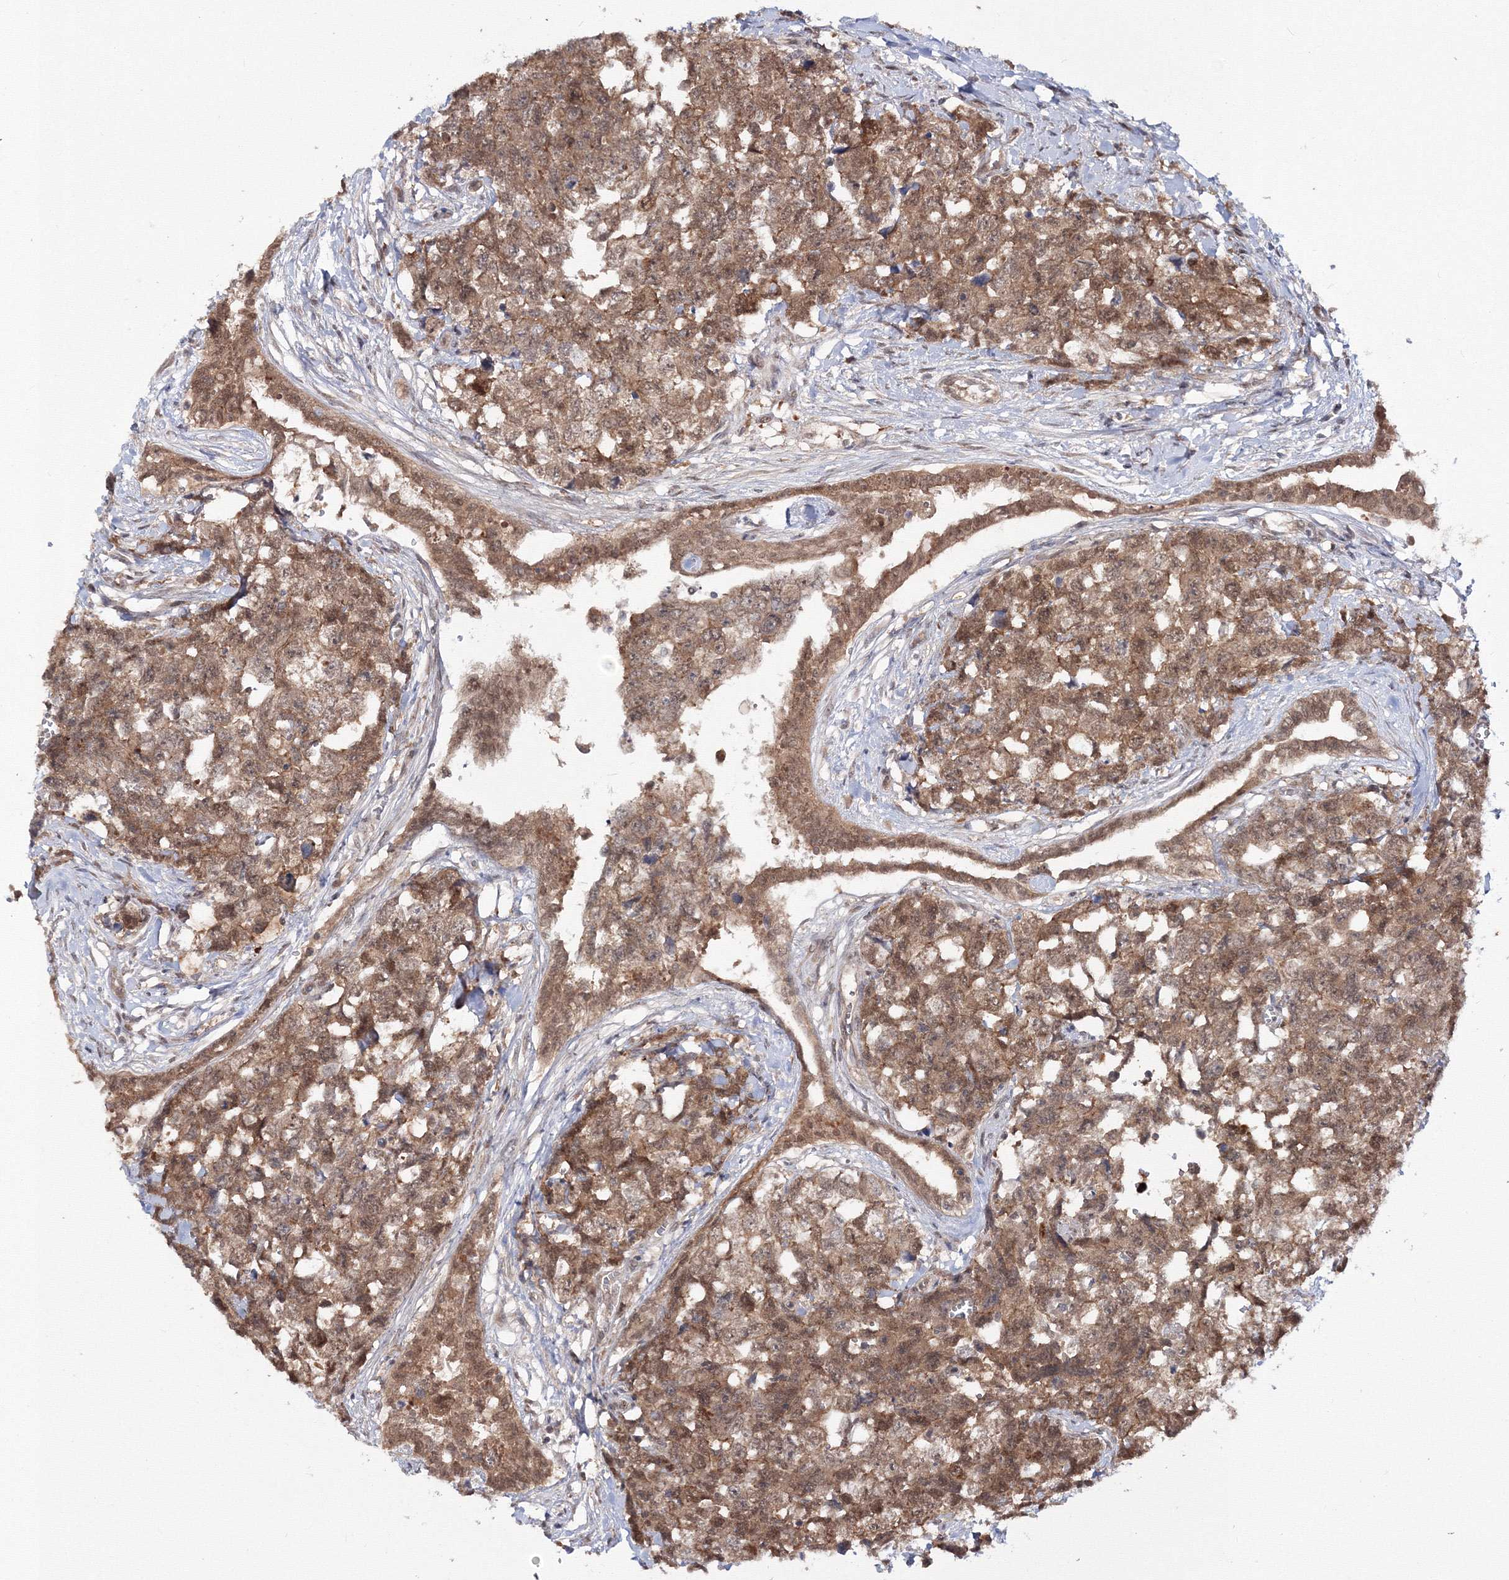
{"staining": {"intensity": "moderate", "quantity": ">75%", "location": "cytoplasmic/membranous"}, "tissue": "testis cancer", "cell_type": "Tumor cells", "image_type": "cancer", "snomed": [{"axis": "morphology", "description": "Carcinoma, Embryonal, NOS"}, {"axis": "topography", "description": "Testis"}], "caption": "Immunohistochemistry (IHC) micrograph of human testis cancer stained for a protein (brown), which demonstrates medium levels of moderate cytoplasmic/membranous positivity in approximately >75% of tumor cells.", "gene": "ZFAND6", "patient": {"sex": "male", "age": 31}}